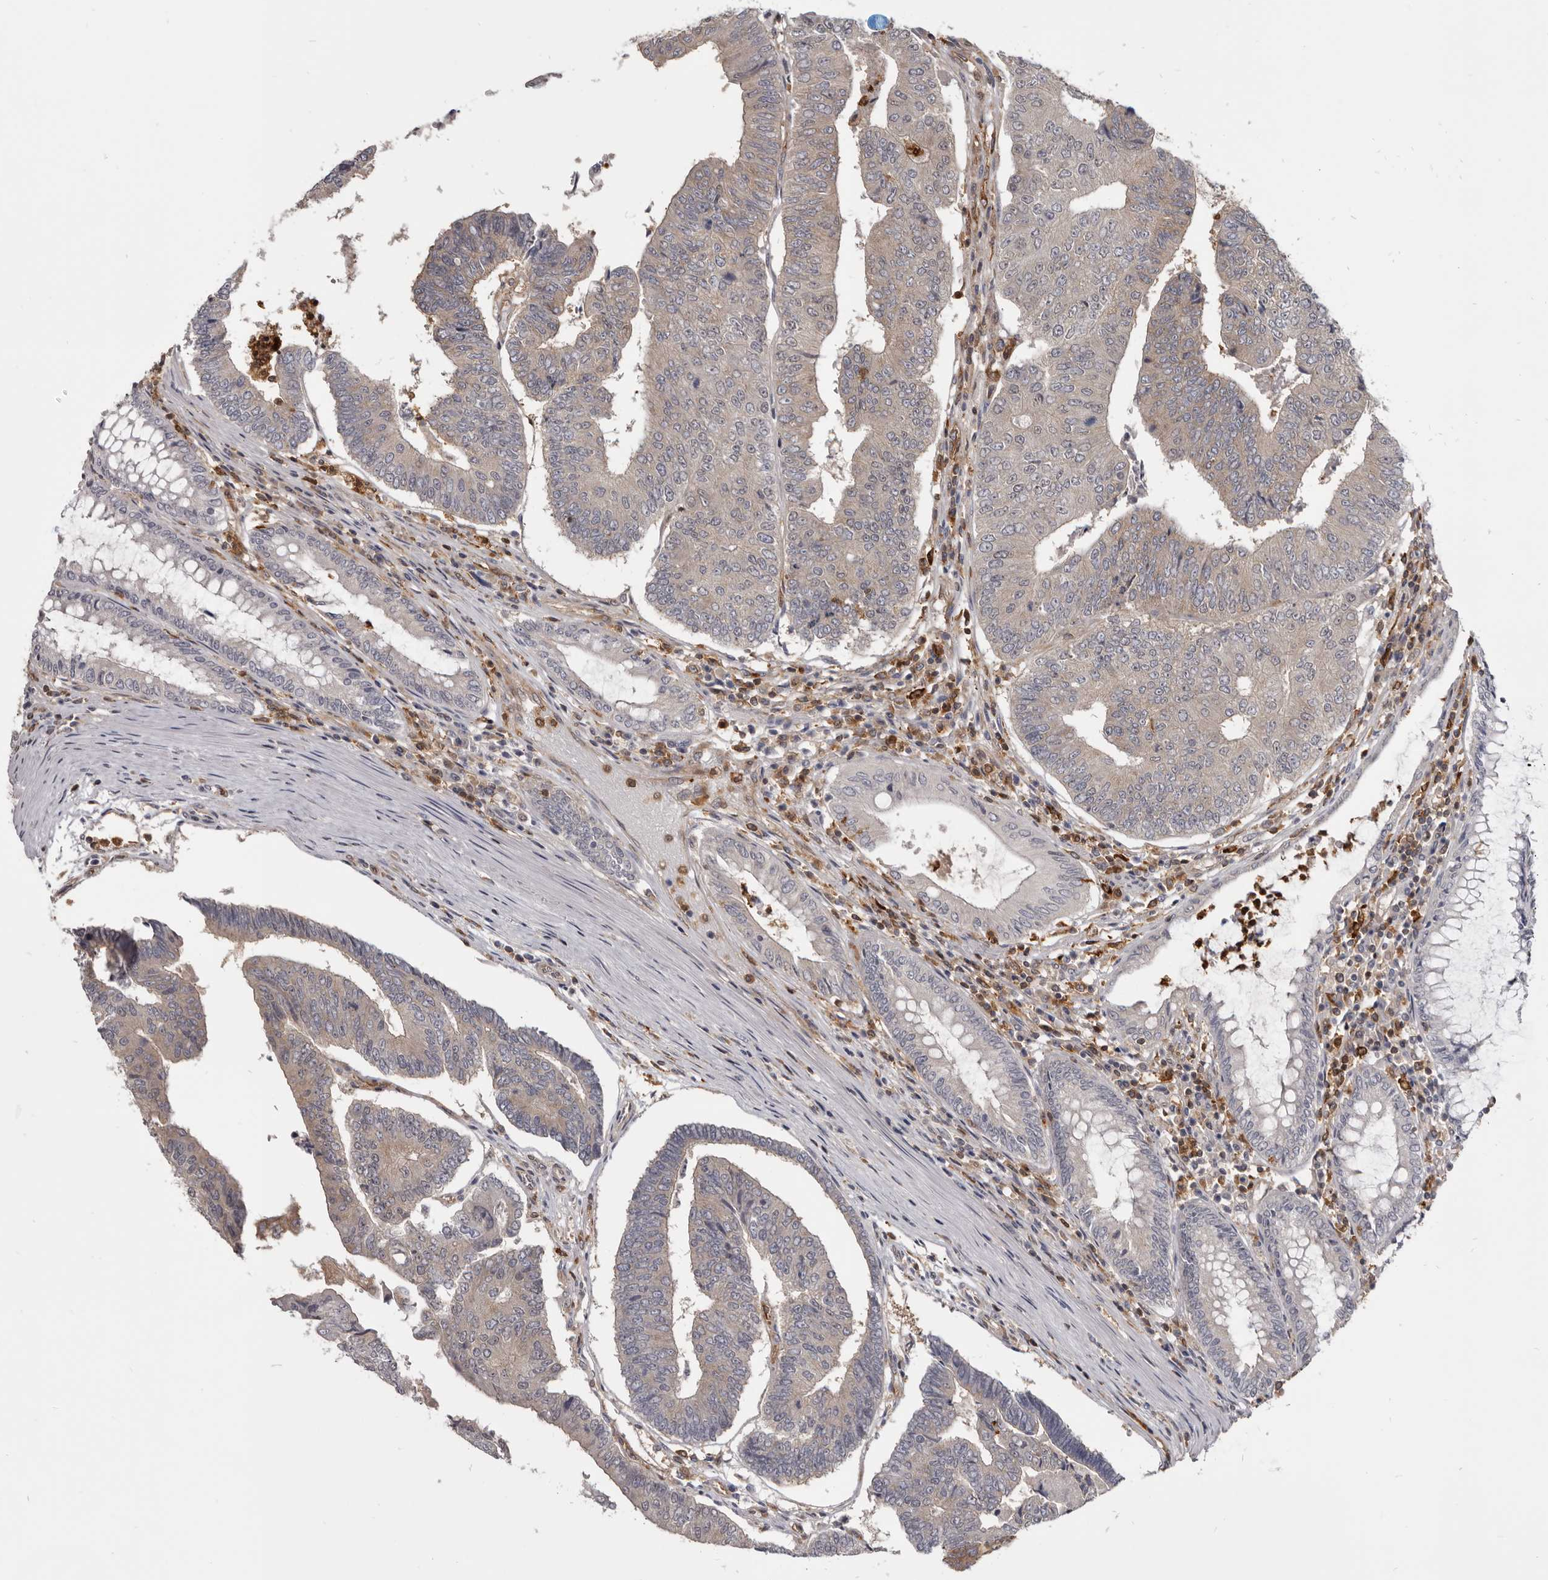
{"staining": {"intensity": "weak", "quantity": "<25%", "location": "cytoplasmic/membranous"}, "tissue": "colorectal cancer", "cell_type": "Tumor cells", "image_type": "cancer", "snomed": [{"axis": "morphology", "description": "Adenocarcinoma, NOS"}, {"axis": "topography", "description": "Colon"}], "caption": "There is no significant staining in tumor cells of colorectal cancer (adenocarcinoma). (DAB (3,3'-diaminobenzidine) IHC visualized using brightfield microscopy, high magnification).", "gene": "CBL", "patient": {"sex": "female", "age": 67}}